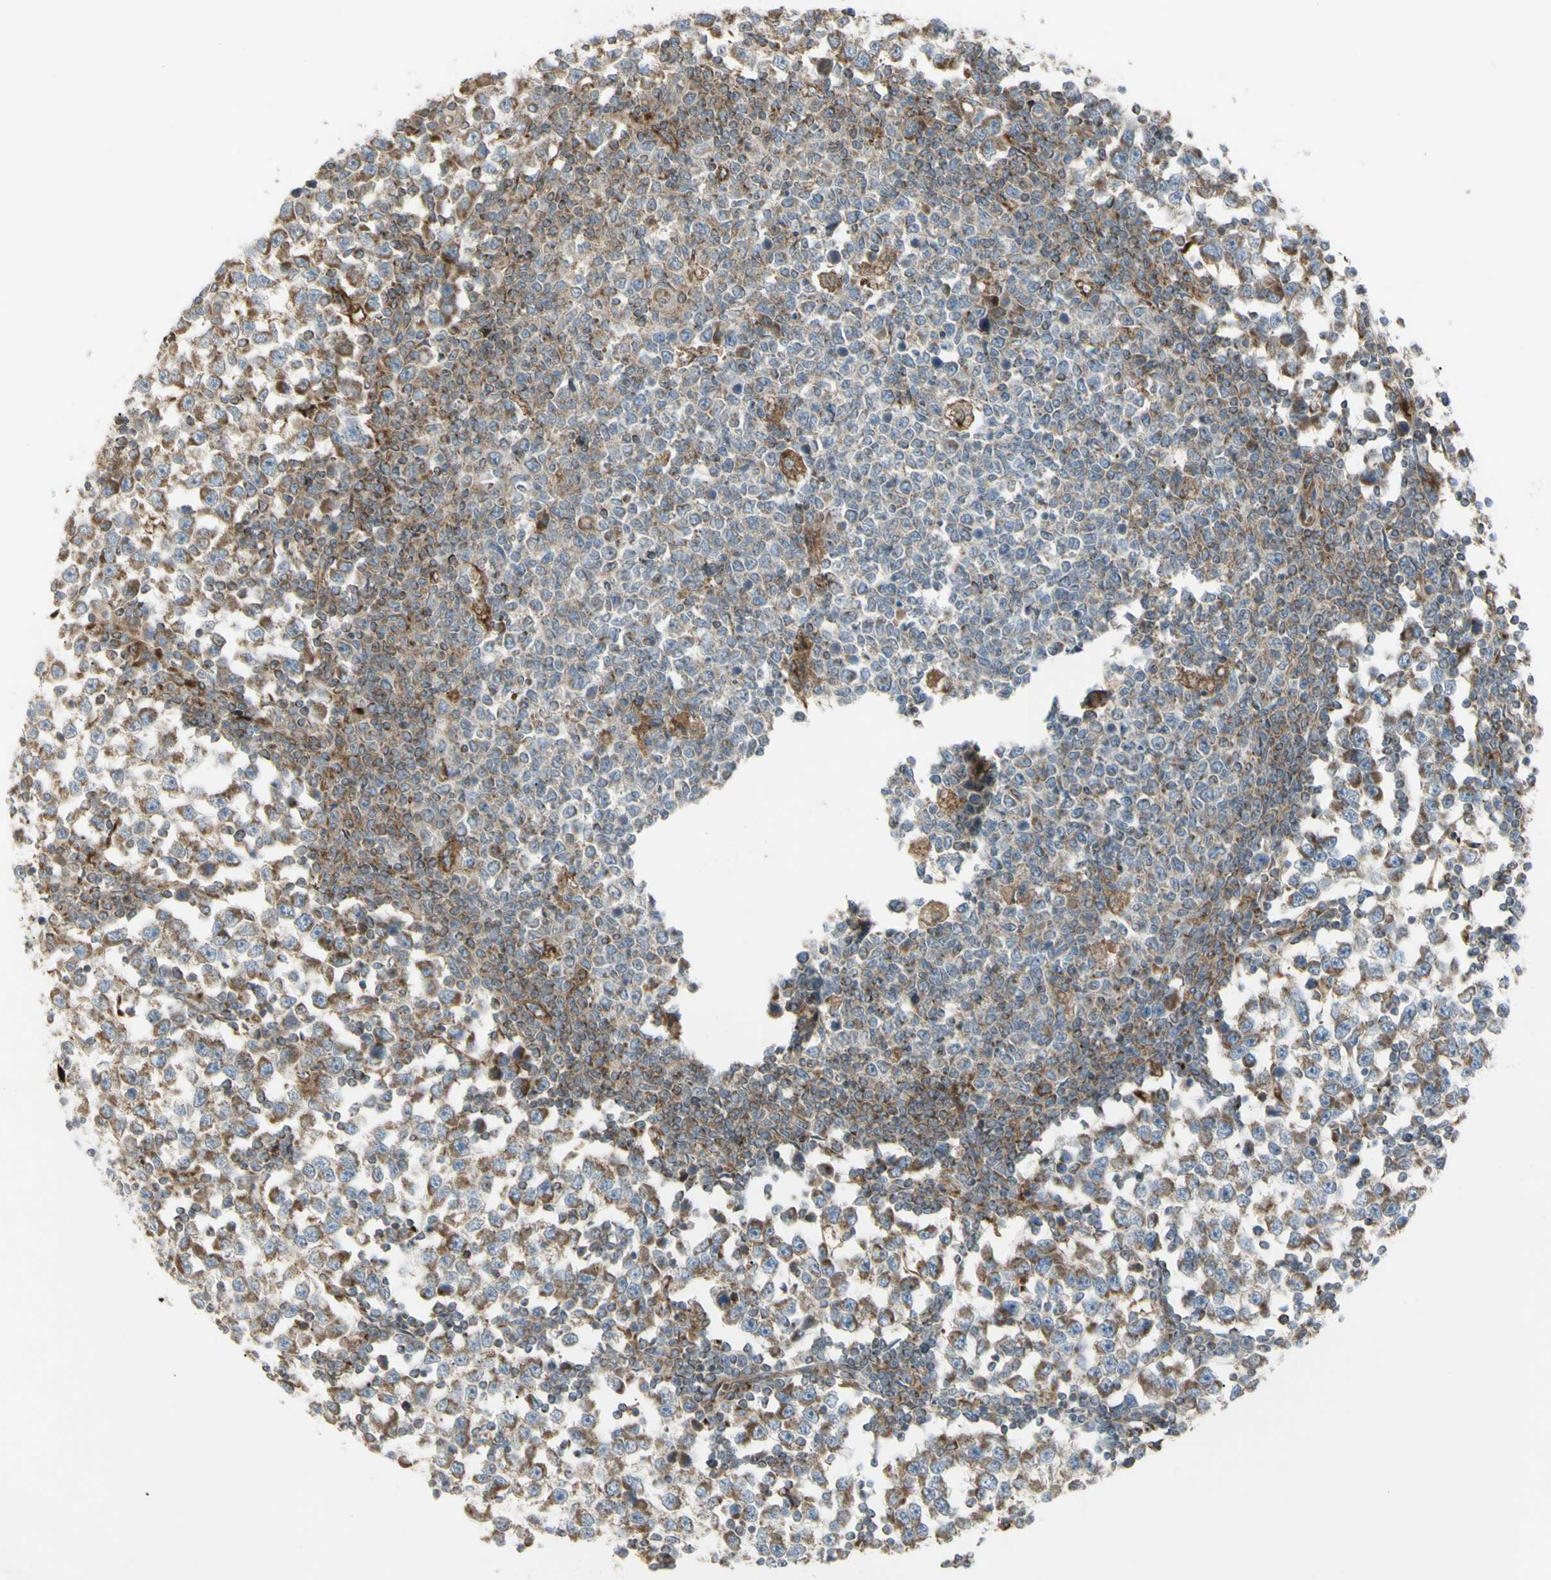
{"staining": {"intensity": "moderate", "quantity": ">75%", "location": "cytoplasmic/membranous"}, "tissue": "testis cancer", "cell_type": "Tumor cells", "image_type": "cancer", "snomed": [{"axis": "morphology", "description": "Seminoma, NOS"}, {"axis": "topography", "description": "Testis"}], "caption": "This is a photomicrograph of immunohistochemistry (IHC) staining of seminoma (testis), which shows moderate staining in the cytoplasmic/membranous of tumor cells.", "gene": "CYB5R1", "patient": {"sex": "male", "age": 65}}